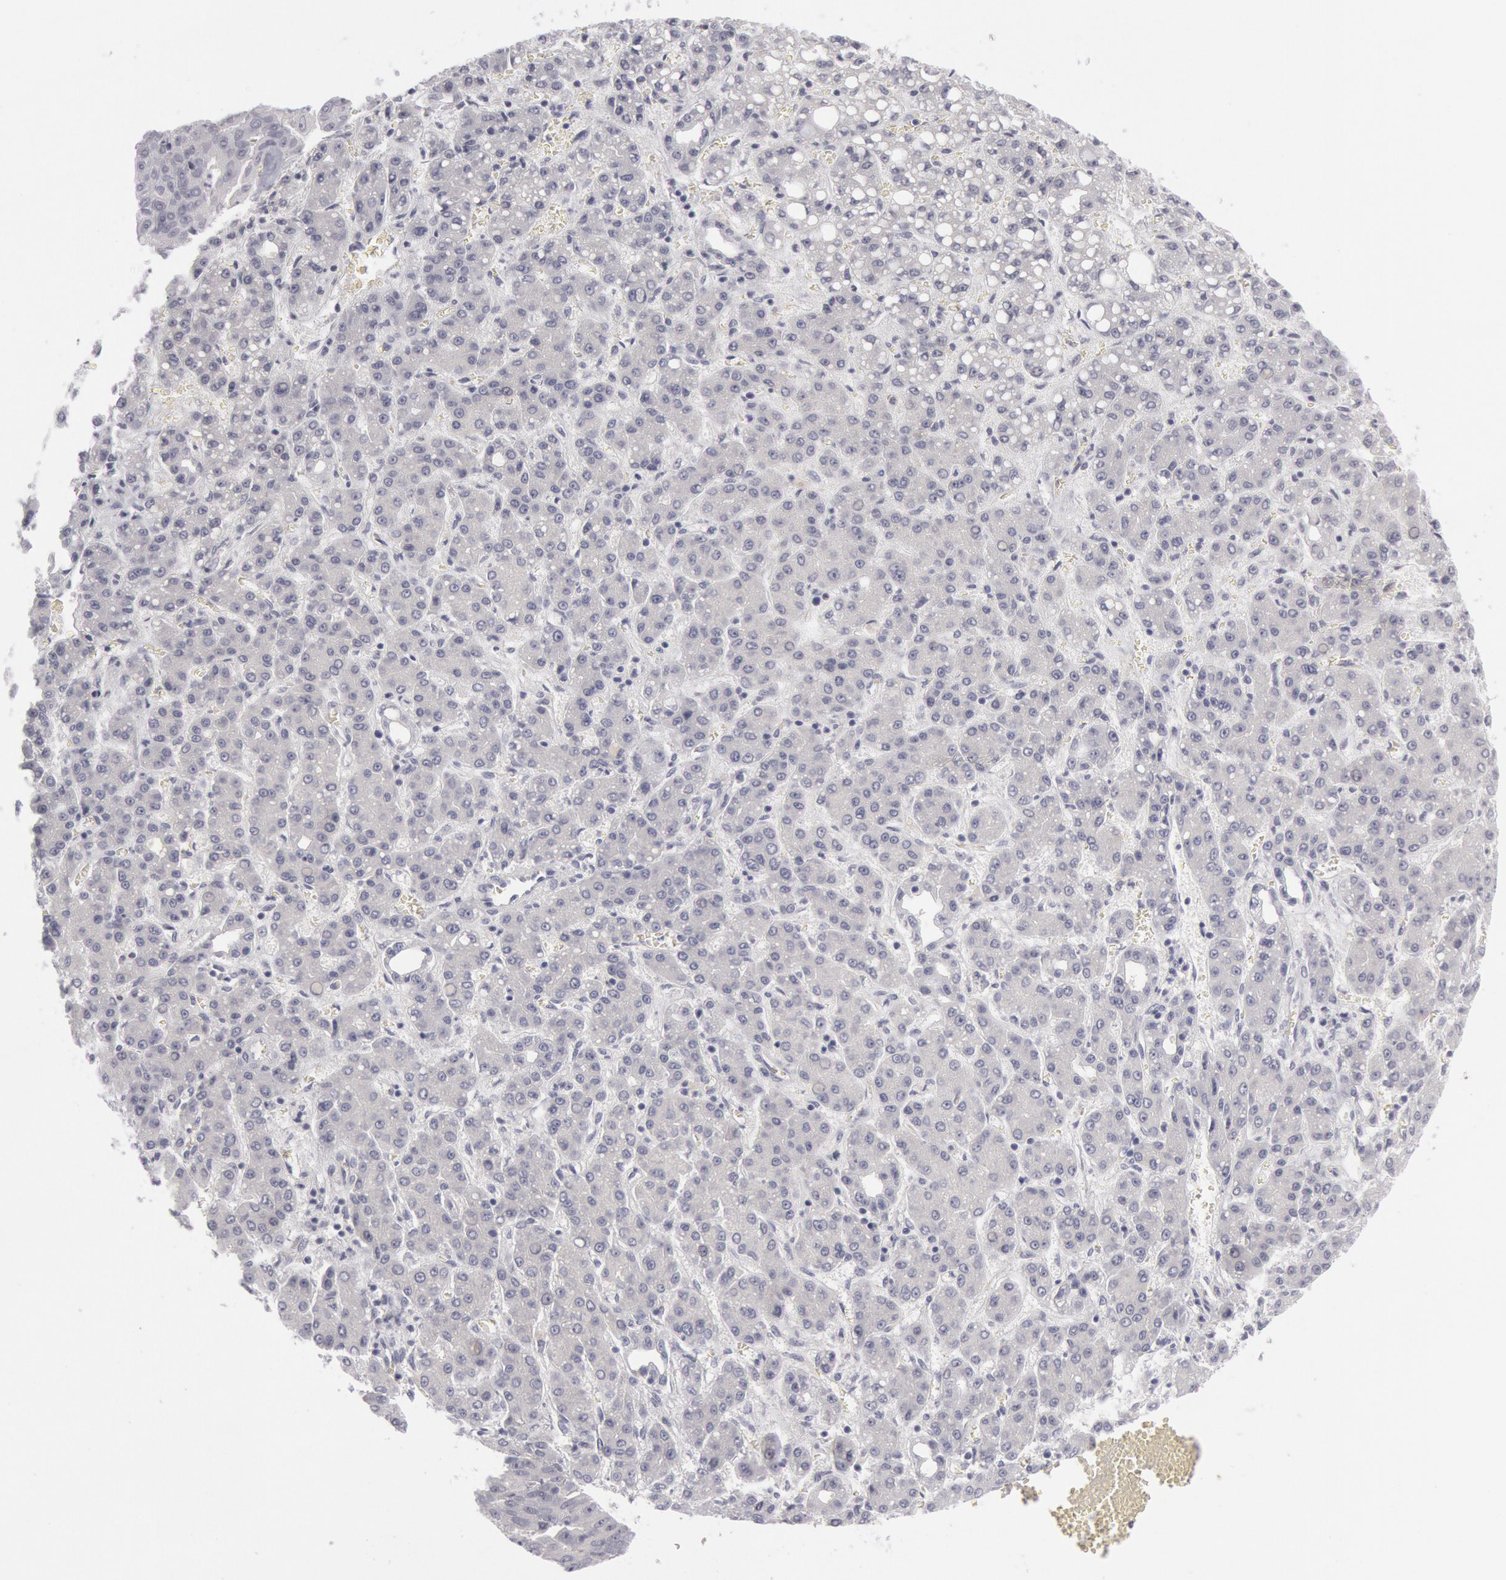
{"staining": {"intensity": "negative", "quantity": "none", "location": "none"}, "tissue": "liver cancer", "cell_type": "Tumor cells", "image_type": "cancer", "snomed": [{"axis": "morphology", "description": "Carcinoma, Hepatocellular, NOS"}, {"axis": "topography", "description": "Liver"}], "caption": "DAB (3,3'-diaminobenzidine) immunohistochemical staining of human liver cancer (hepatocellular carcinoma) shows no significant expression in tumor cells. Nuclei are stained in blue.", "gene": "KRT16", "patient": {"sex": "male", "age": 69}}